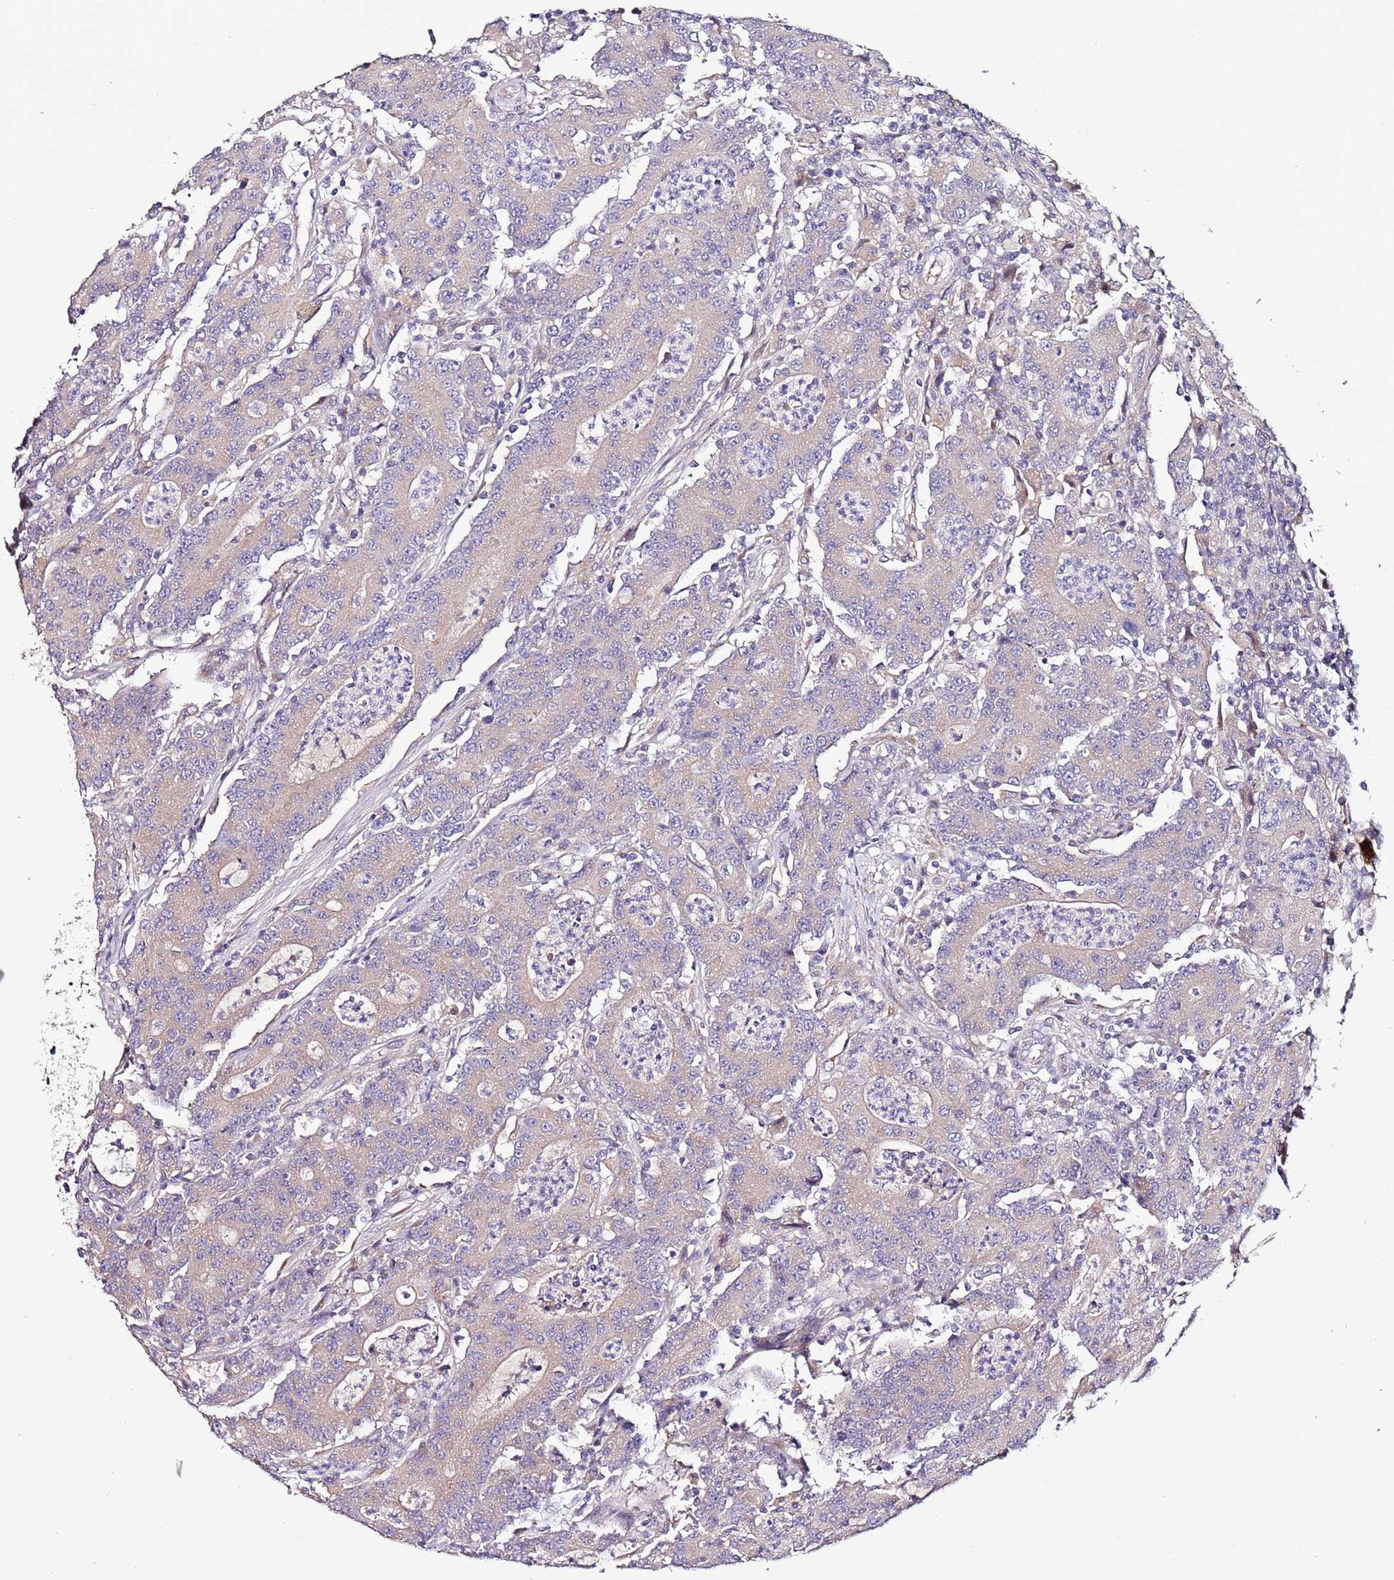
{"staining": {"intensity": "negative", "quantity": "none", "location": "none"}, "tissue": "colorectal cancer", "cell_type": "Tumor cells", "image_type": "cancer", "snomed": [{"axis": "morphology", "description": "Adenocarcinoma, NOS"}, {"axis": "topography", "description": "Colon"}], "caption": "Immunohistochemical staining of human colorectal cancer displays no significant staining in tumor cells.", "gene": "FAM20A", "patient": {"sex": "male", "age": 83}}